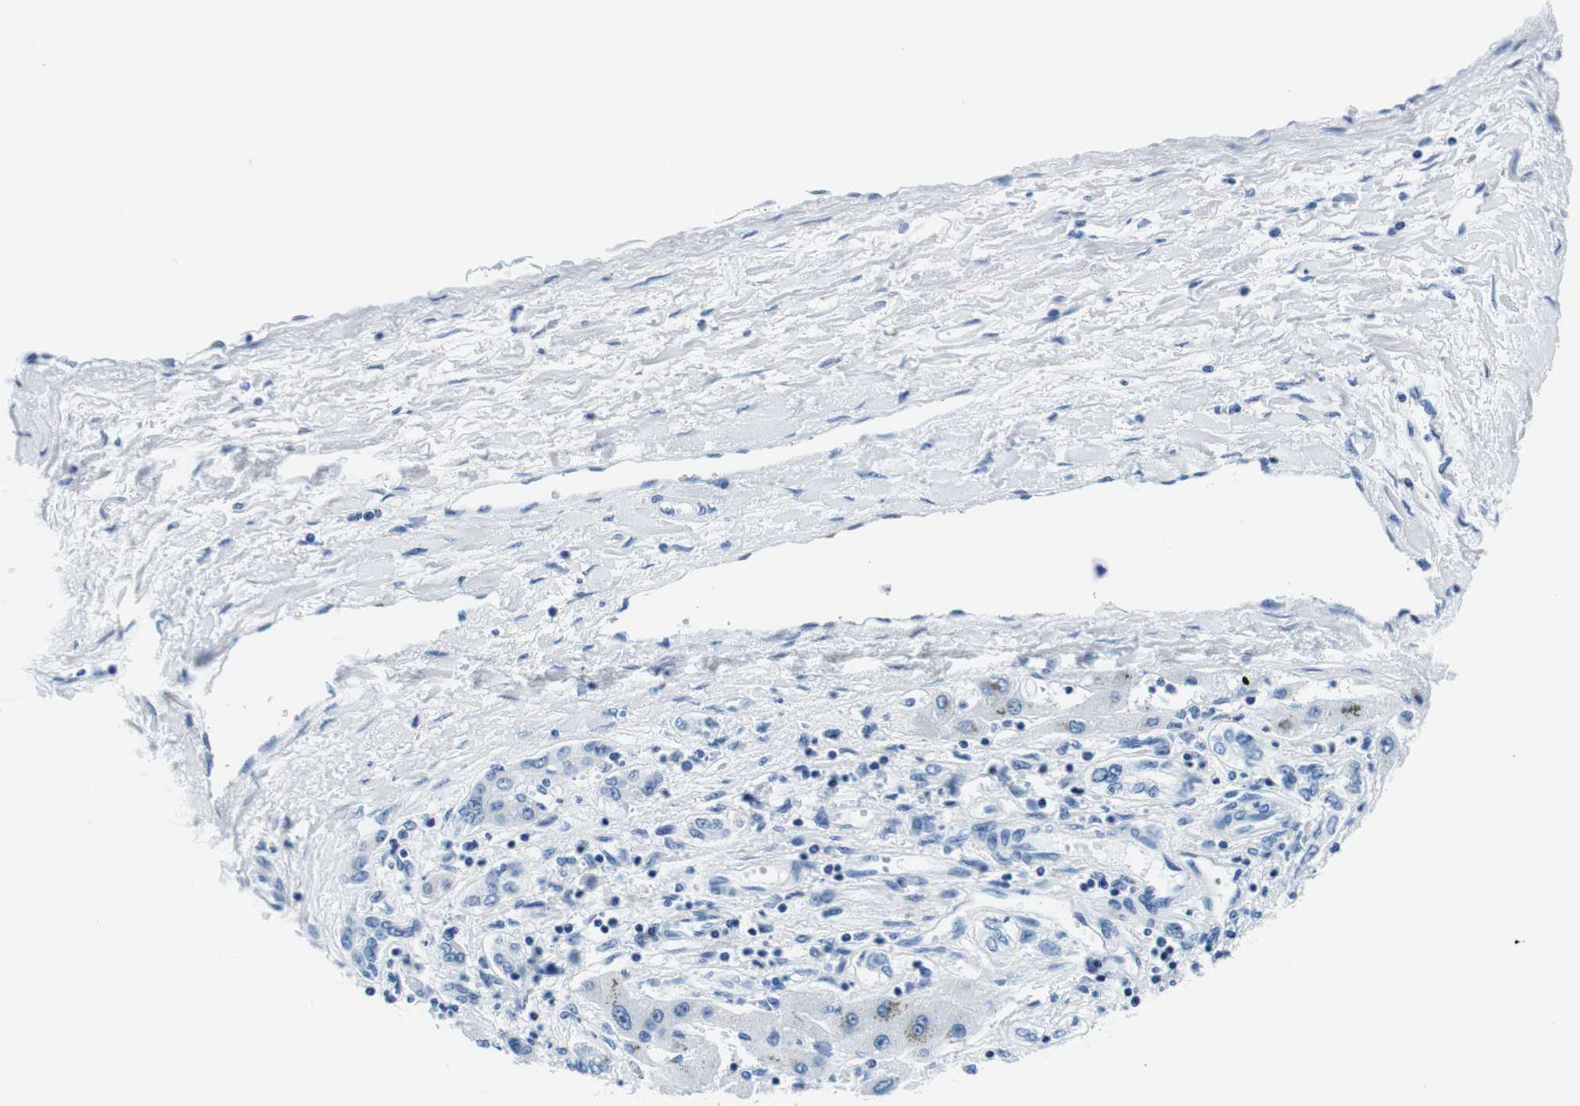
{"staining": {"intensity": "negative", "quantity": "none", "location": "none"}, "tissue": "liver cancer", "cell_type": "Tumor cells", "image_type": "cancer", "snomed": [{"axis": "morphology", "description": "Carcinoma, Hepatocellular, NOS"}, {"axis": "topography", "description": "Liver"}], "caption": "IHC photomicrograph of human liver hepatocellular carcinoma stained for a protein (brown), which demonstrates no staining in tumor cells.", "gene": "ELANE", "patient": {"sex": "female", "age": 61}}